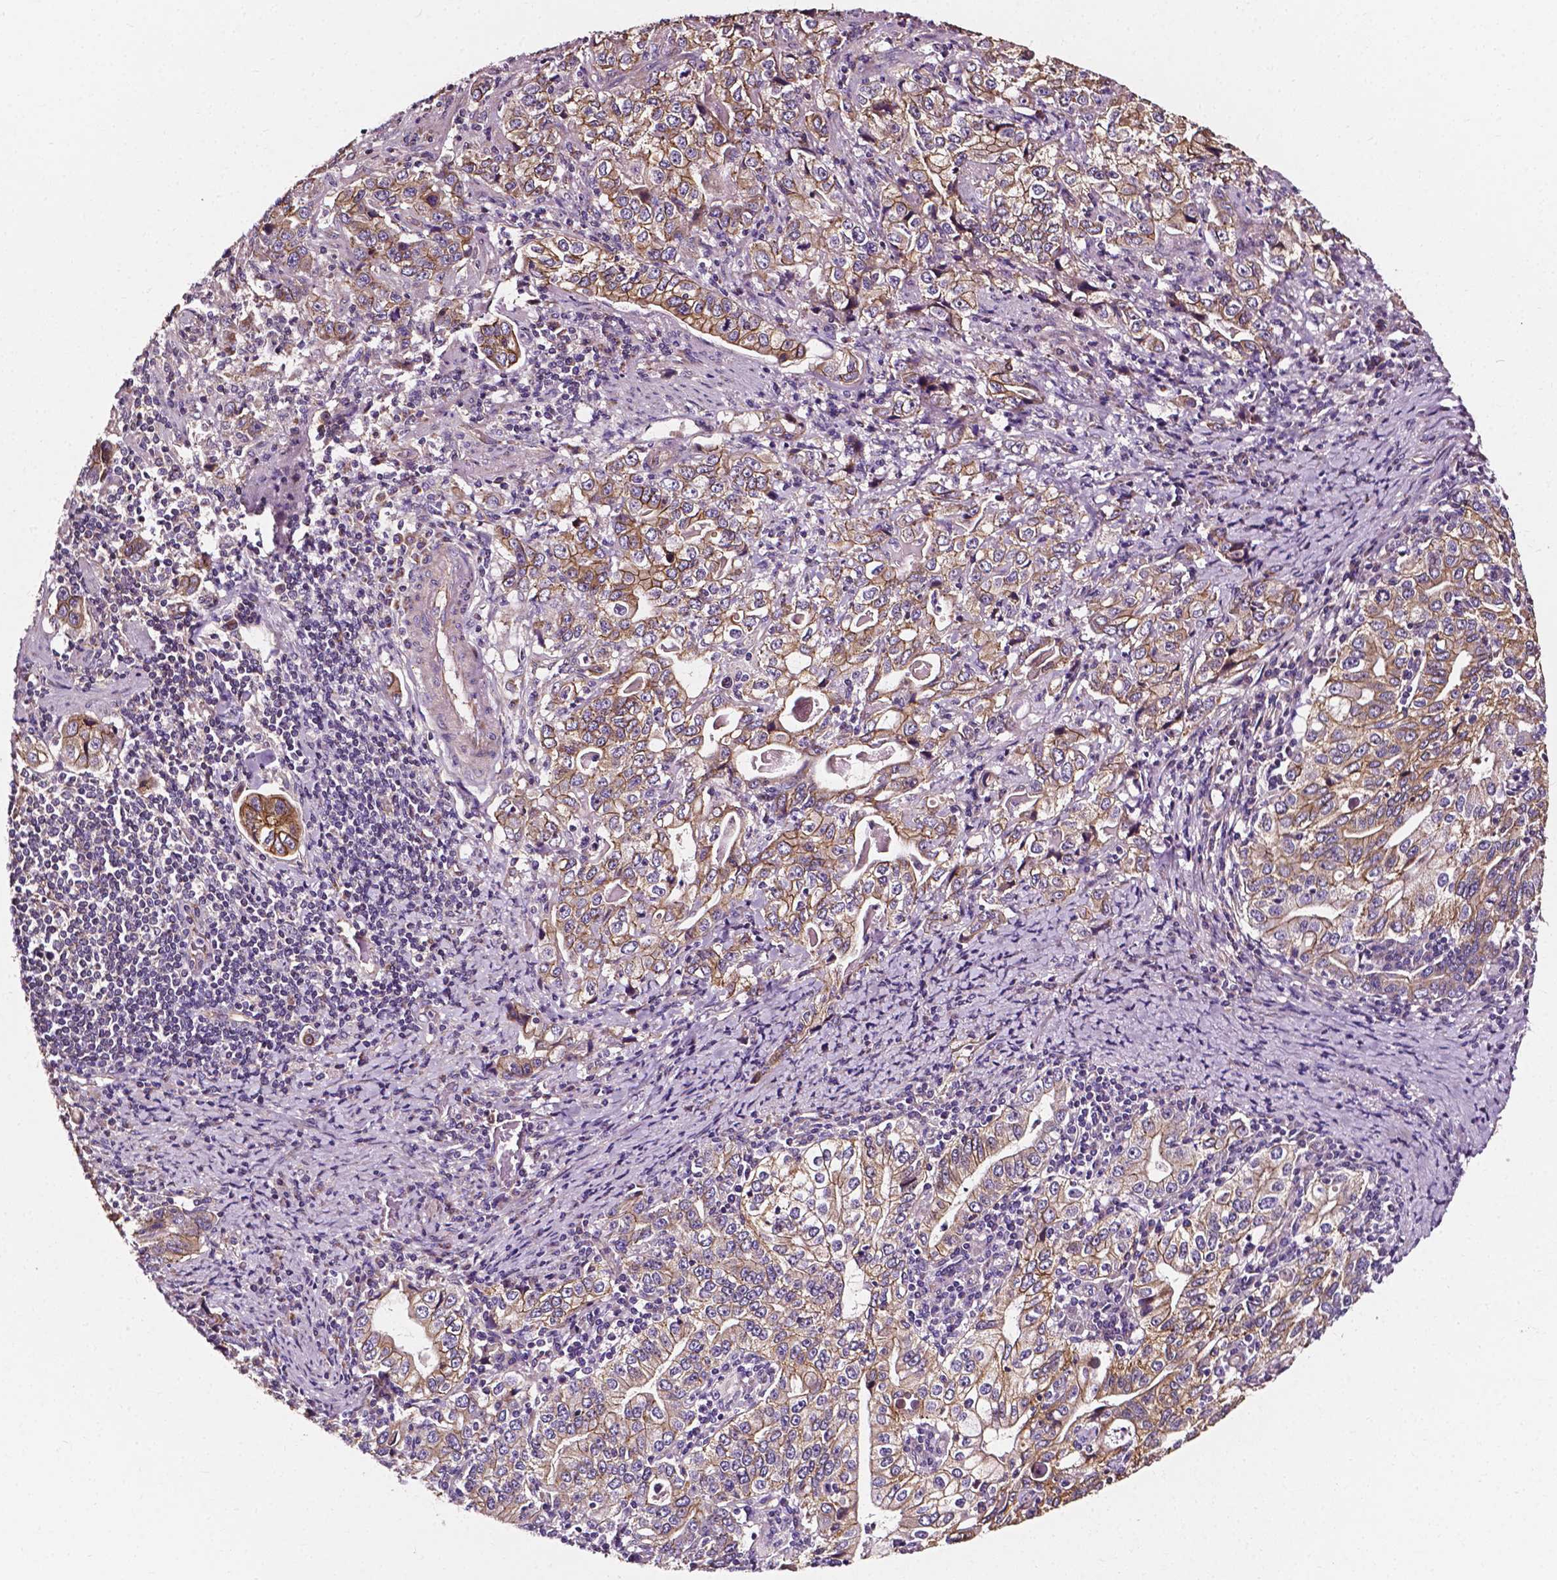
{"staining": {"intensity": "weak", "quantity": ">75%", "location": "cytoplasmic/membranous"}, "tissue": "stomach cancer", "cell_type": "Tumor cells", "image_type": "cancer", "snomed": [{"axis": "morphology", "description": "Adenocarcinoma, NOS"}, {"axis": "topography", "description": "Stomach, lower"}], "caption": "Adenocarcinoma (stomach) stained with immunohistochemistry (IHC) shows weak cytoplasmic/membranous expression in about >75% of tumor cells.", "gene": "ATG16L1", "patient": {"sex": "female", "age": 72}}